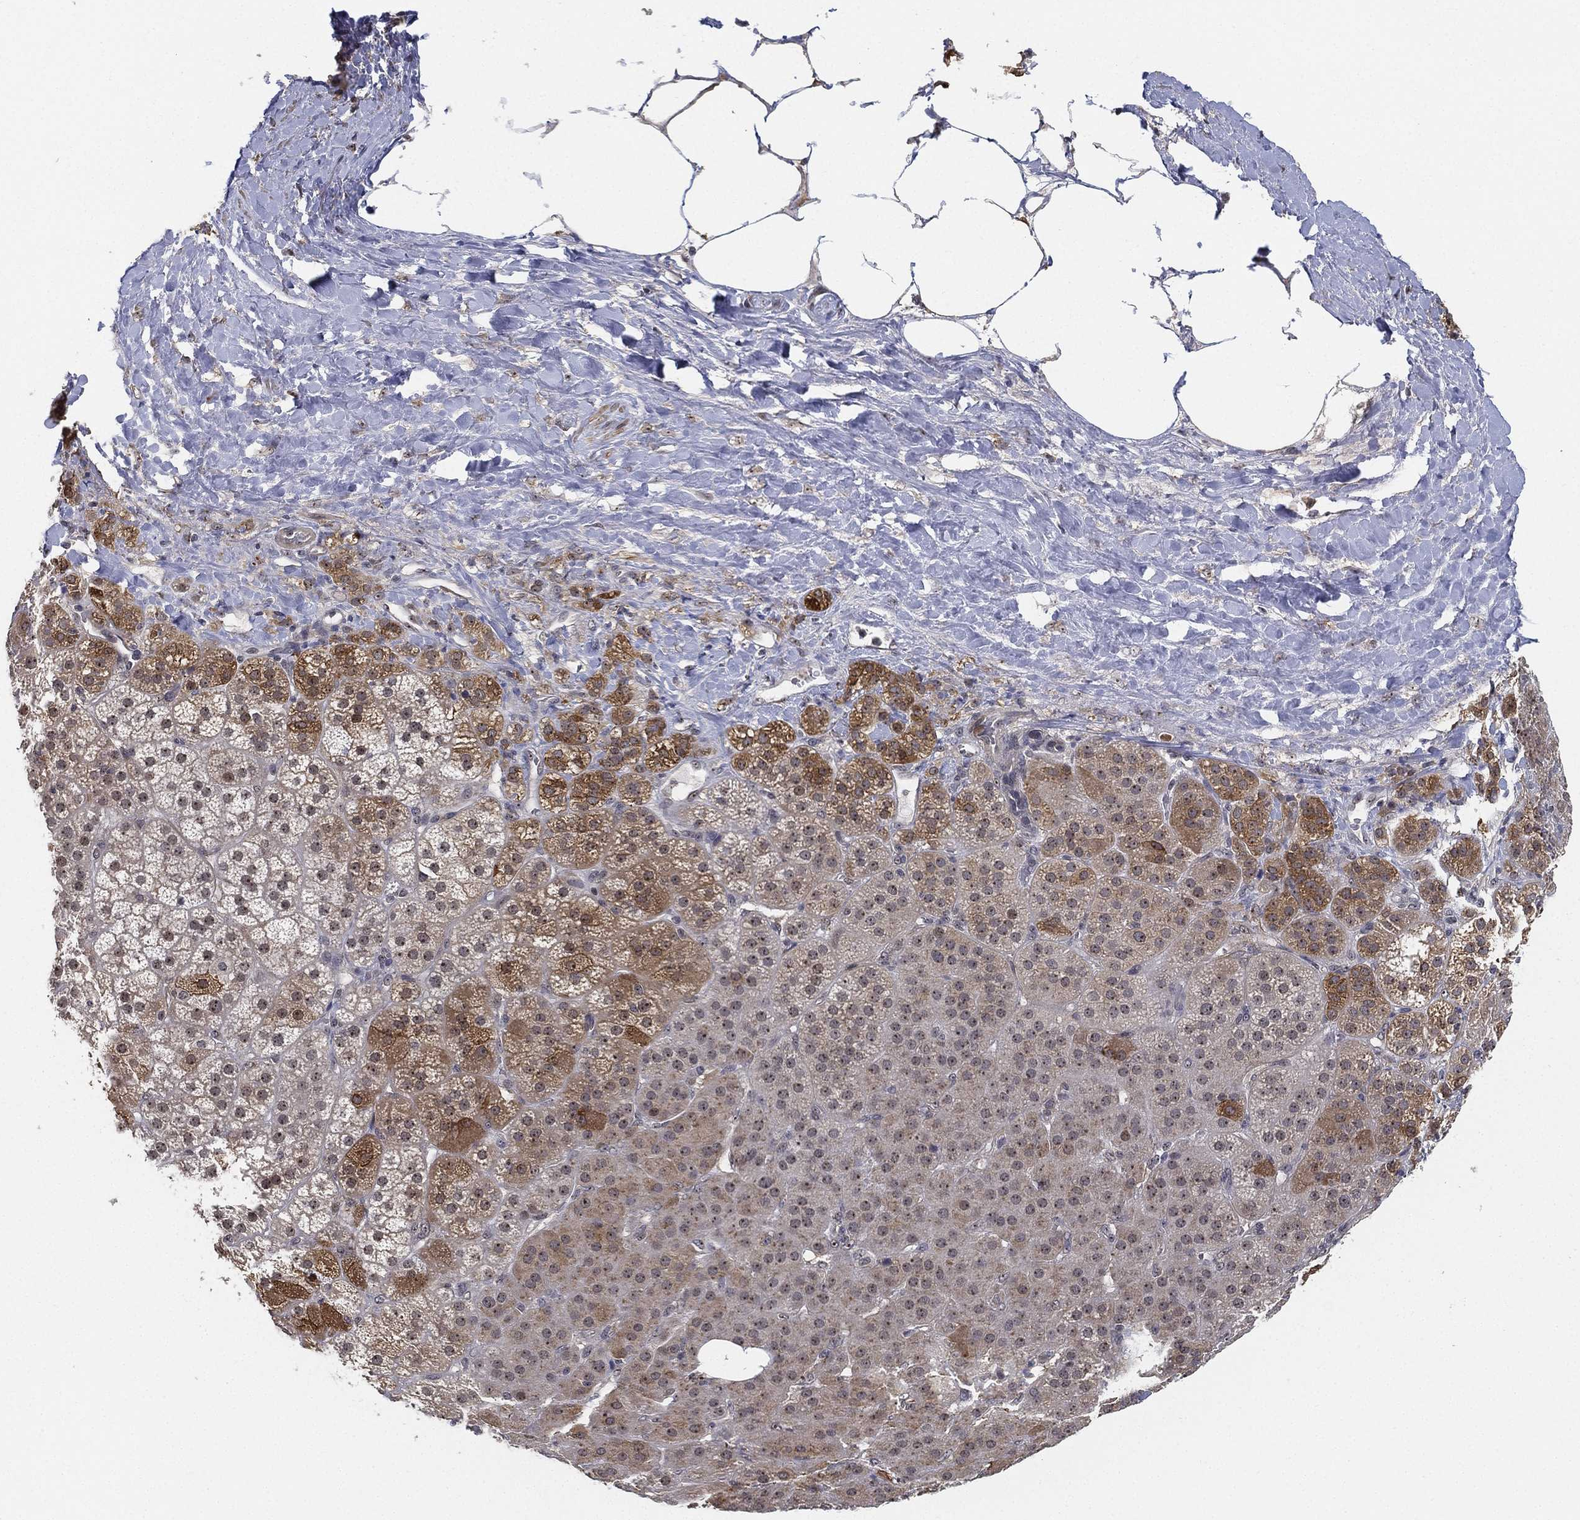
{"staining": {"intensity": "strong", "quantity": "25%-75%", "location": "cytoplasmic/membranous"}, "tissue": "adrenal gland", "cell_type": "Glandular cells", "image_type": "normal", "snomed": [{"axis": "morphology", "description": "Normal tissue, NOS"}, {"axis": "topography", "description": "Adrenal gland"}], "caption": "A photomicrograph of adrenal gland stained for a protein displays strong cytoplasmic/membranous brown staining in glandular cells. (DAB IHC with brightfield microscopy, high magnification).", "gene": "PPP1R16B", "patient": {"sex": "male", "age": 57}}